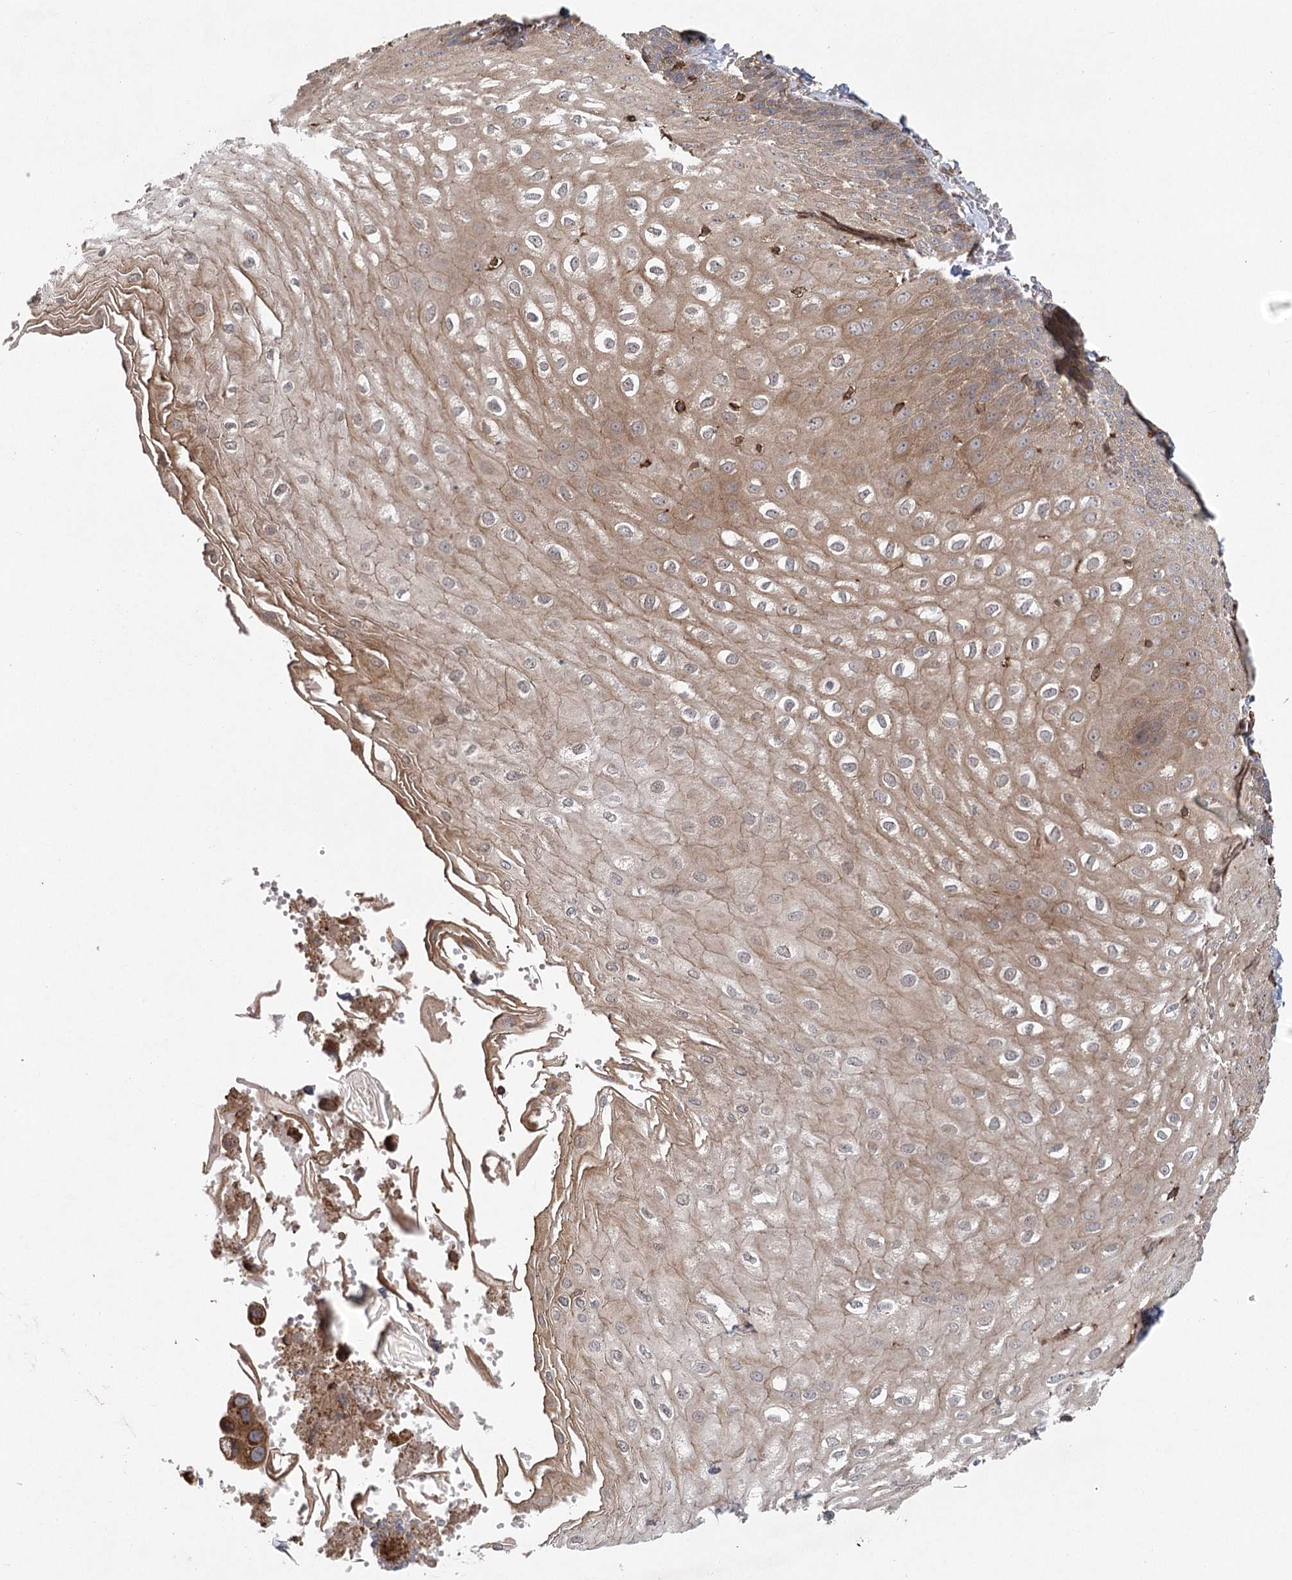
{"staining": {"intensity": "moderate", "quantity": ">75%", "location": "cytoplasmic/membranous"}, "tissue": "esophagus", "cell_type": "Squamous epithelial cells", "image_type": "normal", "snomed": [{"axis": "morphology", "description": "Normal tissue, NOS"}, {"axis": "topography", "description": "Esophagus"}], "caption": "Moderate cytoplasmic/membranous expression for a protein is identified in approximately >75% of squamous epithelial cells of normal esophagus using immunohistochemistry (IHC).", "gene": "PLEKHA7", "patient": {"sex": "male", "age": 60}}